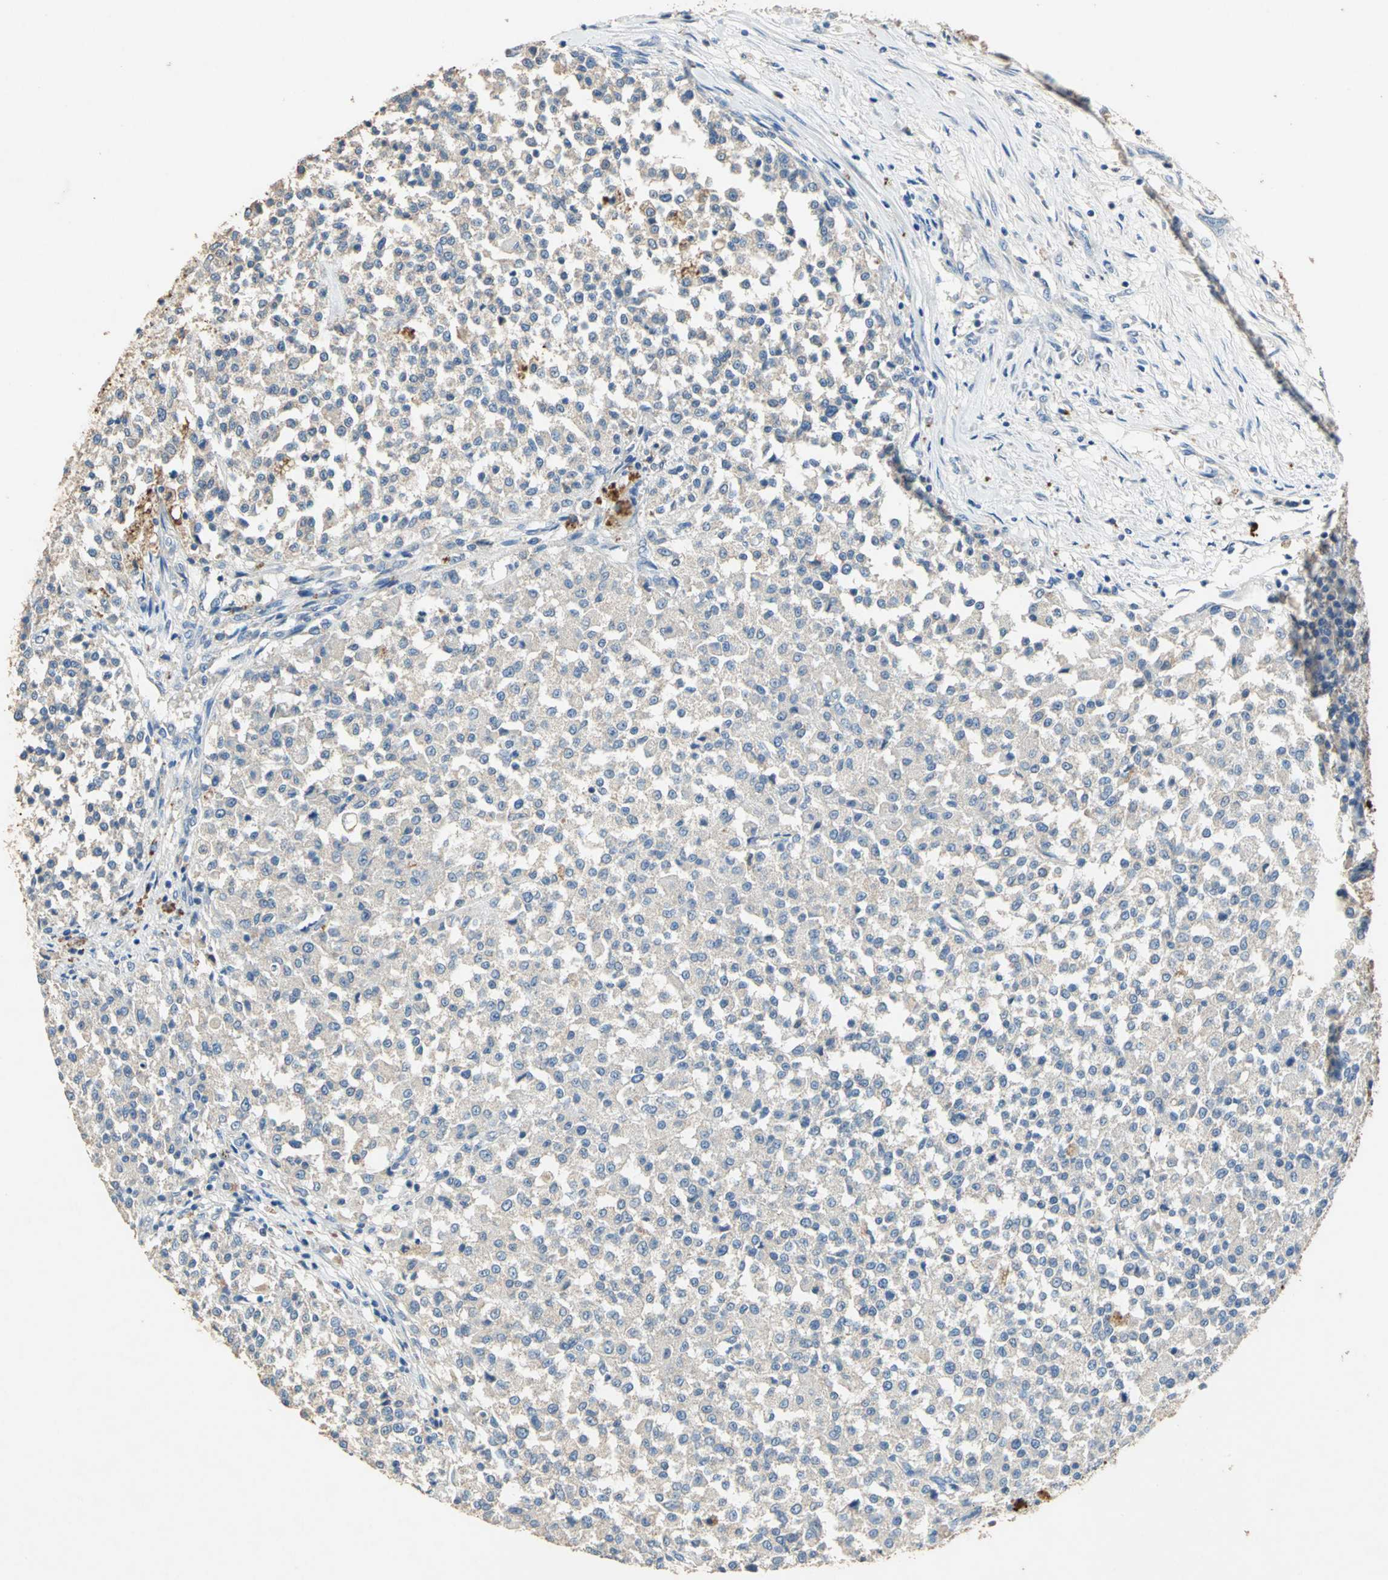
{"staining": {"intensity": "weak", "quantity": ">75%", "location": "cytoplasmic/membranous"}, "tissue": "testis cancer", "cell_type": "Tumor cells", "image_type": "cancer", "snomed": [{"axis": "morphology", "description": "Seminoma, NOS"}, {"axis": "topography", "description": "Testis"}], "caption": "Immunohistochemistry (DAB (3,3'-diaminobenzidine)) staining of testis cancer (seminoma) reveals weak cytoplasmic/membranous protein expression in approximately >75% of tumor cells. (DAB IHC with brightfield microscopy, high magnification).", "gene": "ADAMTS5", "patient": {"sex": "male", "age": 59}}